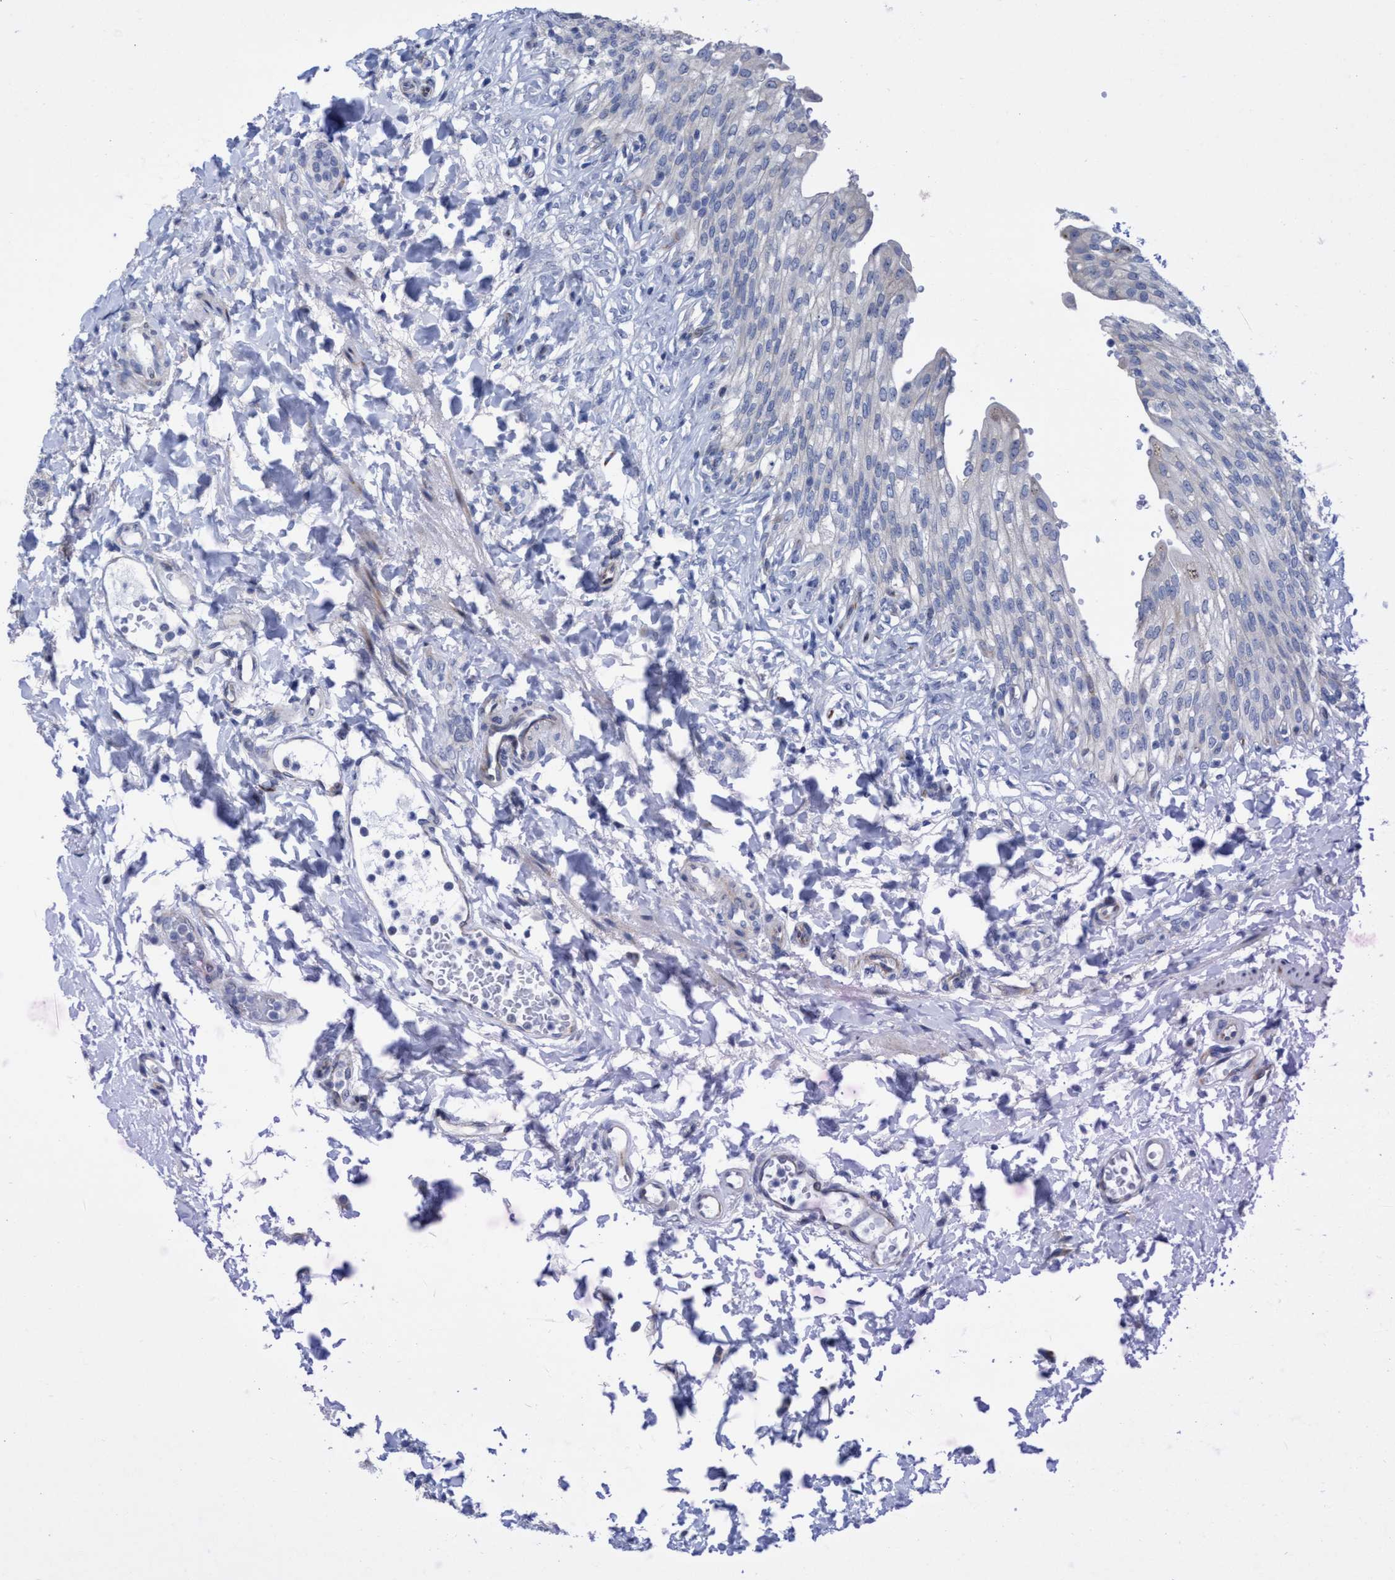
{"staining": {"intensity": "moderate", "quantity": "25%-75%", "location": "cytoplasmic/membranous"}, "tissue": "urinary bladder", "cell_type": "Urothelial cells", "image_type": "normal", "snomed": [{"axis": "morphology", "description": "Urothelial carcinoma, High grade"}, {"axis": "topography", "description": "Urinary bladder"}], "caption": "Immunohistochemistry (IHC) (DAB) staining of normal urinary bladder exhibits moderate cytoplasmic/membranous protein expression in approximately 25%-75% of urothelial cells.", "gene": "R3HCC1", "patient": {"sex": "male", "age": 46}}